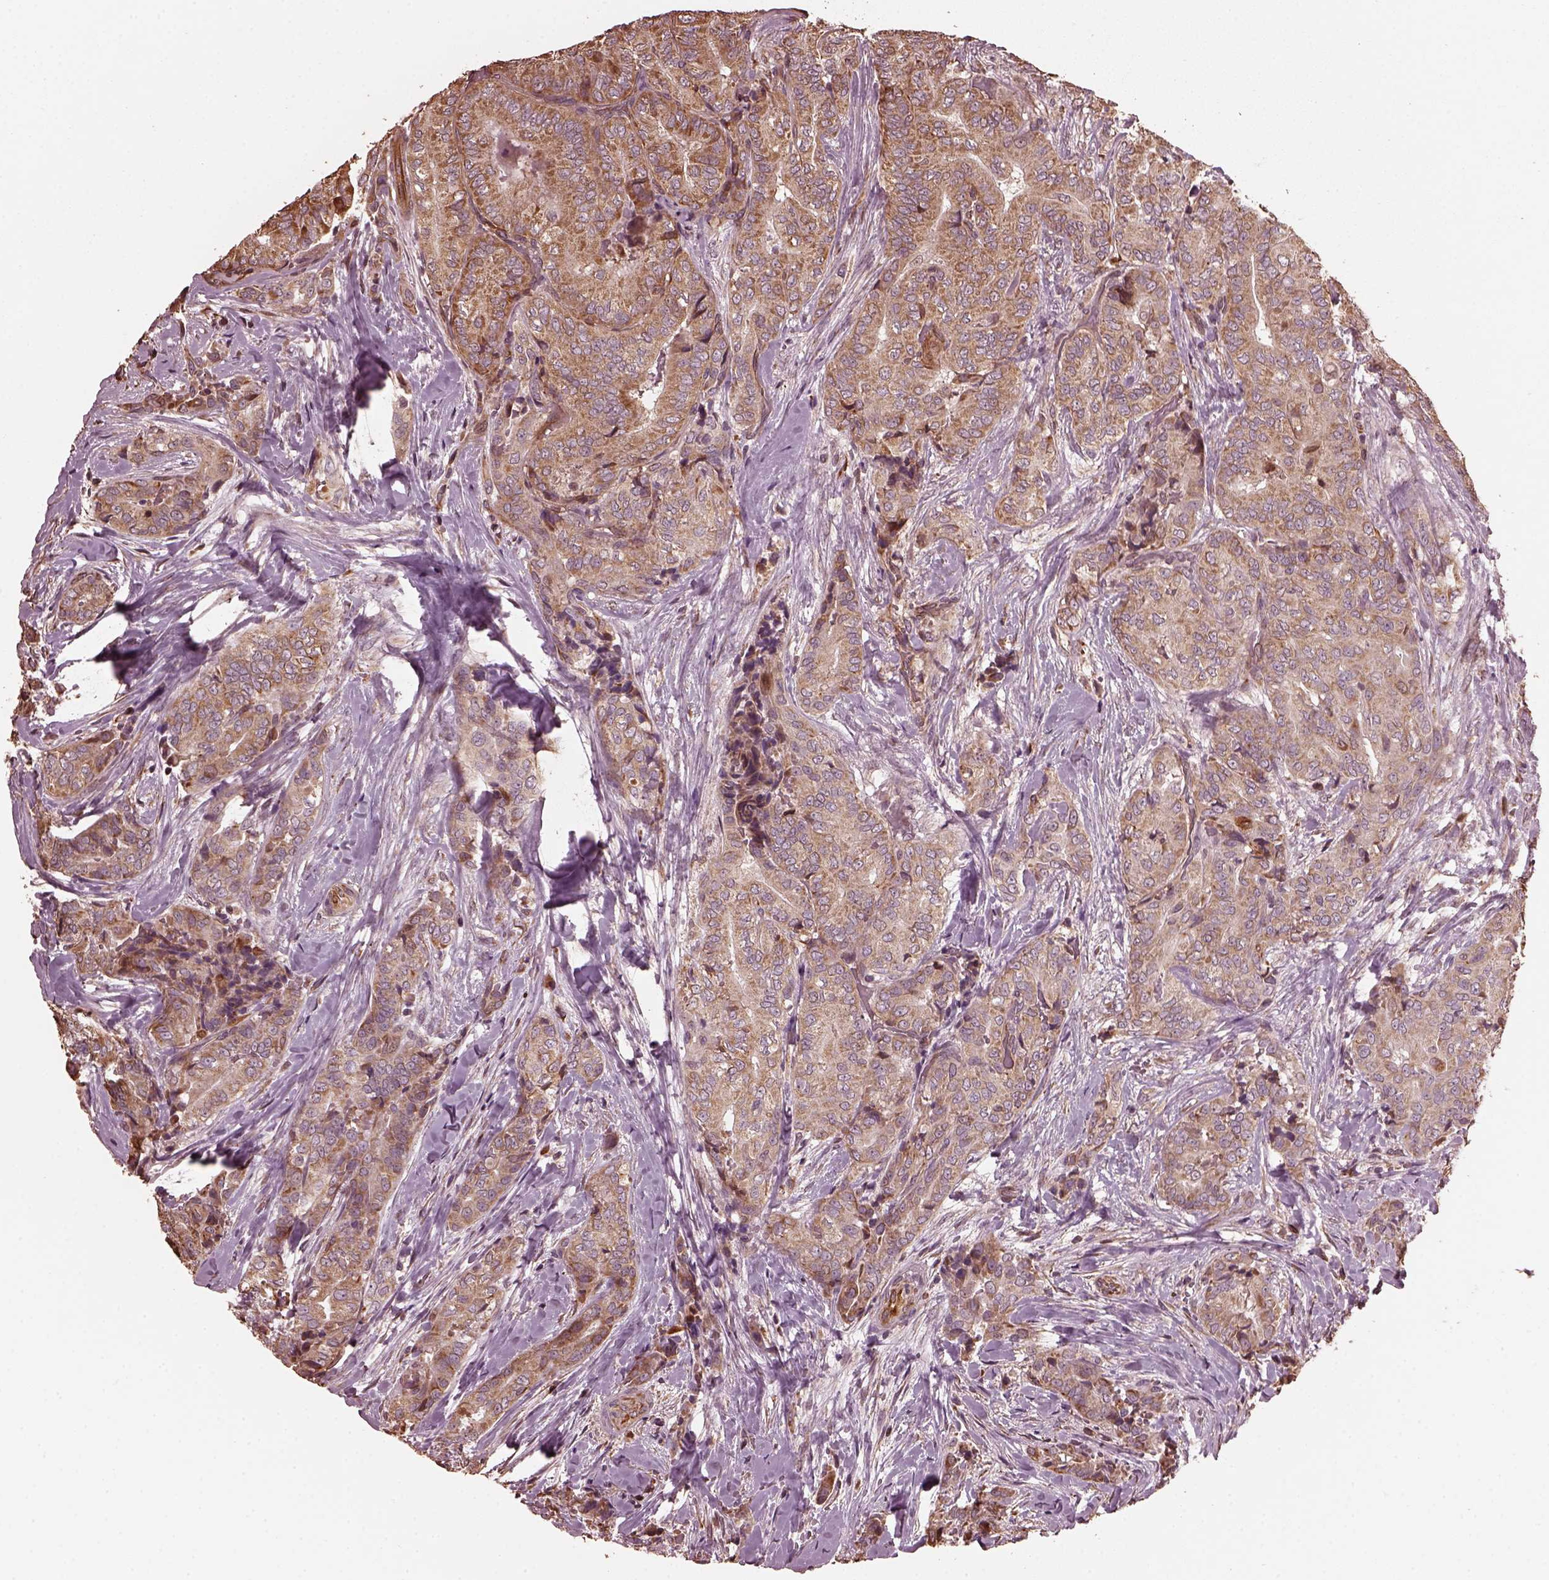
{"staining": {"intensity": "moderate", "quantity": "<25%", "location": "cytoplasmic/membranous"}, "tissue": "thyroid cancer", "cell_type": "Tumor cells", "image_type": "cancer", "snomed": [{"axis": "morphology", "description": "Papillary adenocarcinoma, NOS"}, {"axis": "topography", "description": "Thyroid gland"}], "caption": "Thyroid cancer (papillary adenocarcinoma) stained with a protein marker exhibits moderate staining in tumor cells.", "gene": "GTPBP1", "patient": {"sex": "male", "age": 61}}